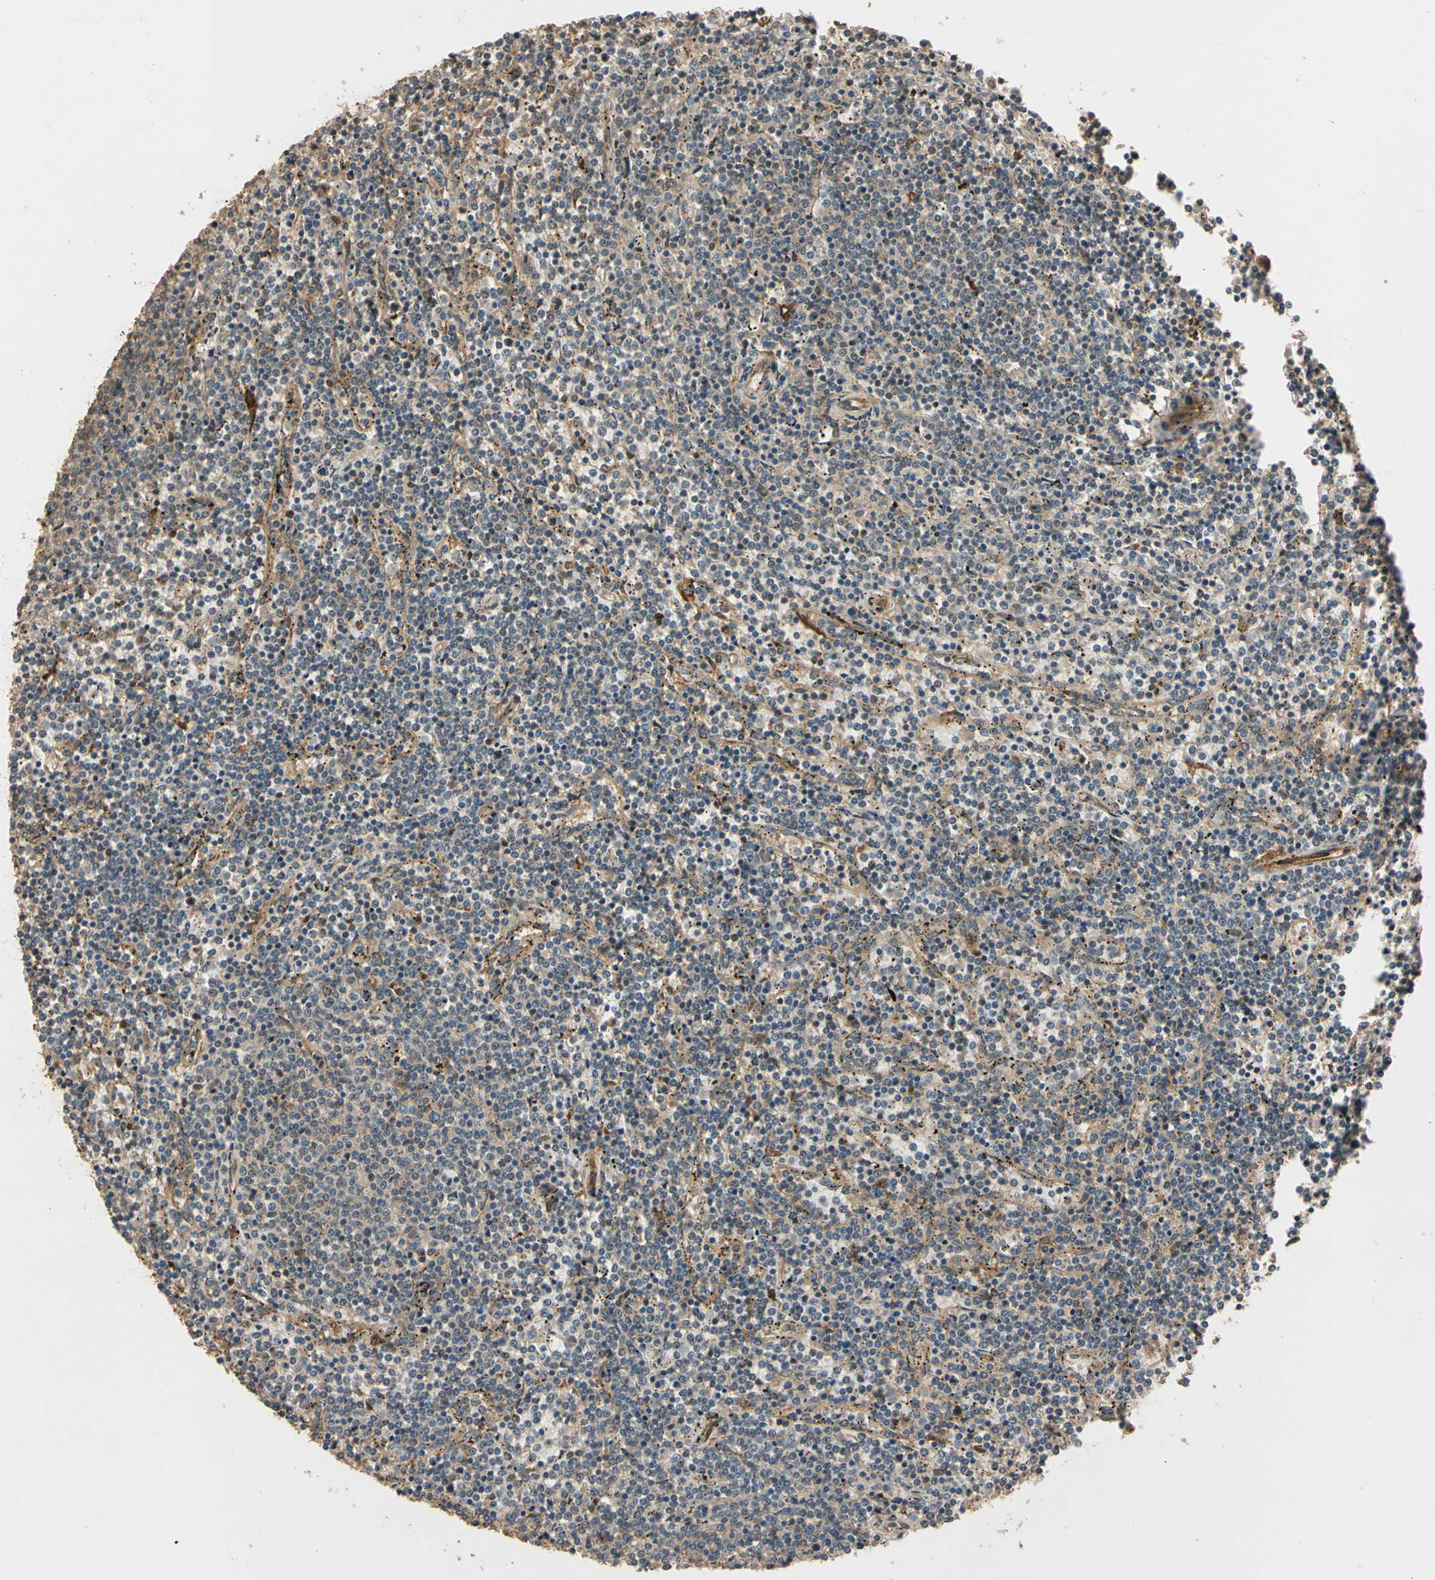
{"staining": {"intensity": "weak", "quantity": "<25%", "location": "cytoplasmic/membranous"}, "tissue": "lymphoma", "cell_type": "Tumor cells", "image_type": "cancer", "snomed": [{"axis": "morphology", "description": "Malignant lymphoma, non-Hodgkin's type, Low grade"}, {"axis": "topography", "description": "Spleen"}], "caption": "Low-grade malignant lymphoma, non-Hodgkin's type was stained to show a protein in brown. There is no significant staining in tumor cells.", "gene": "MGRN1", "patient": {"sex": "female", "age": 50}}